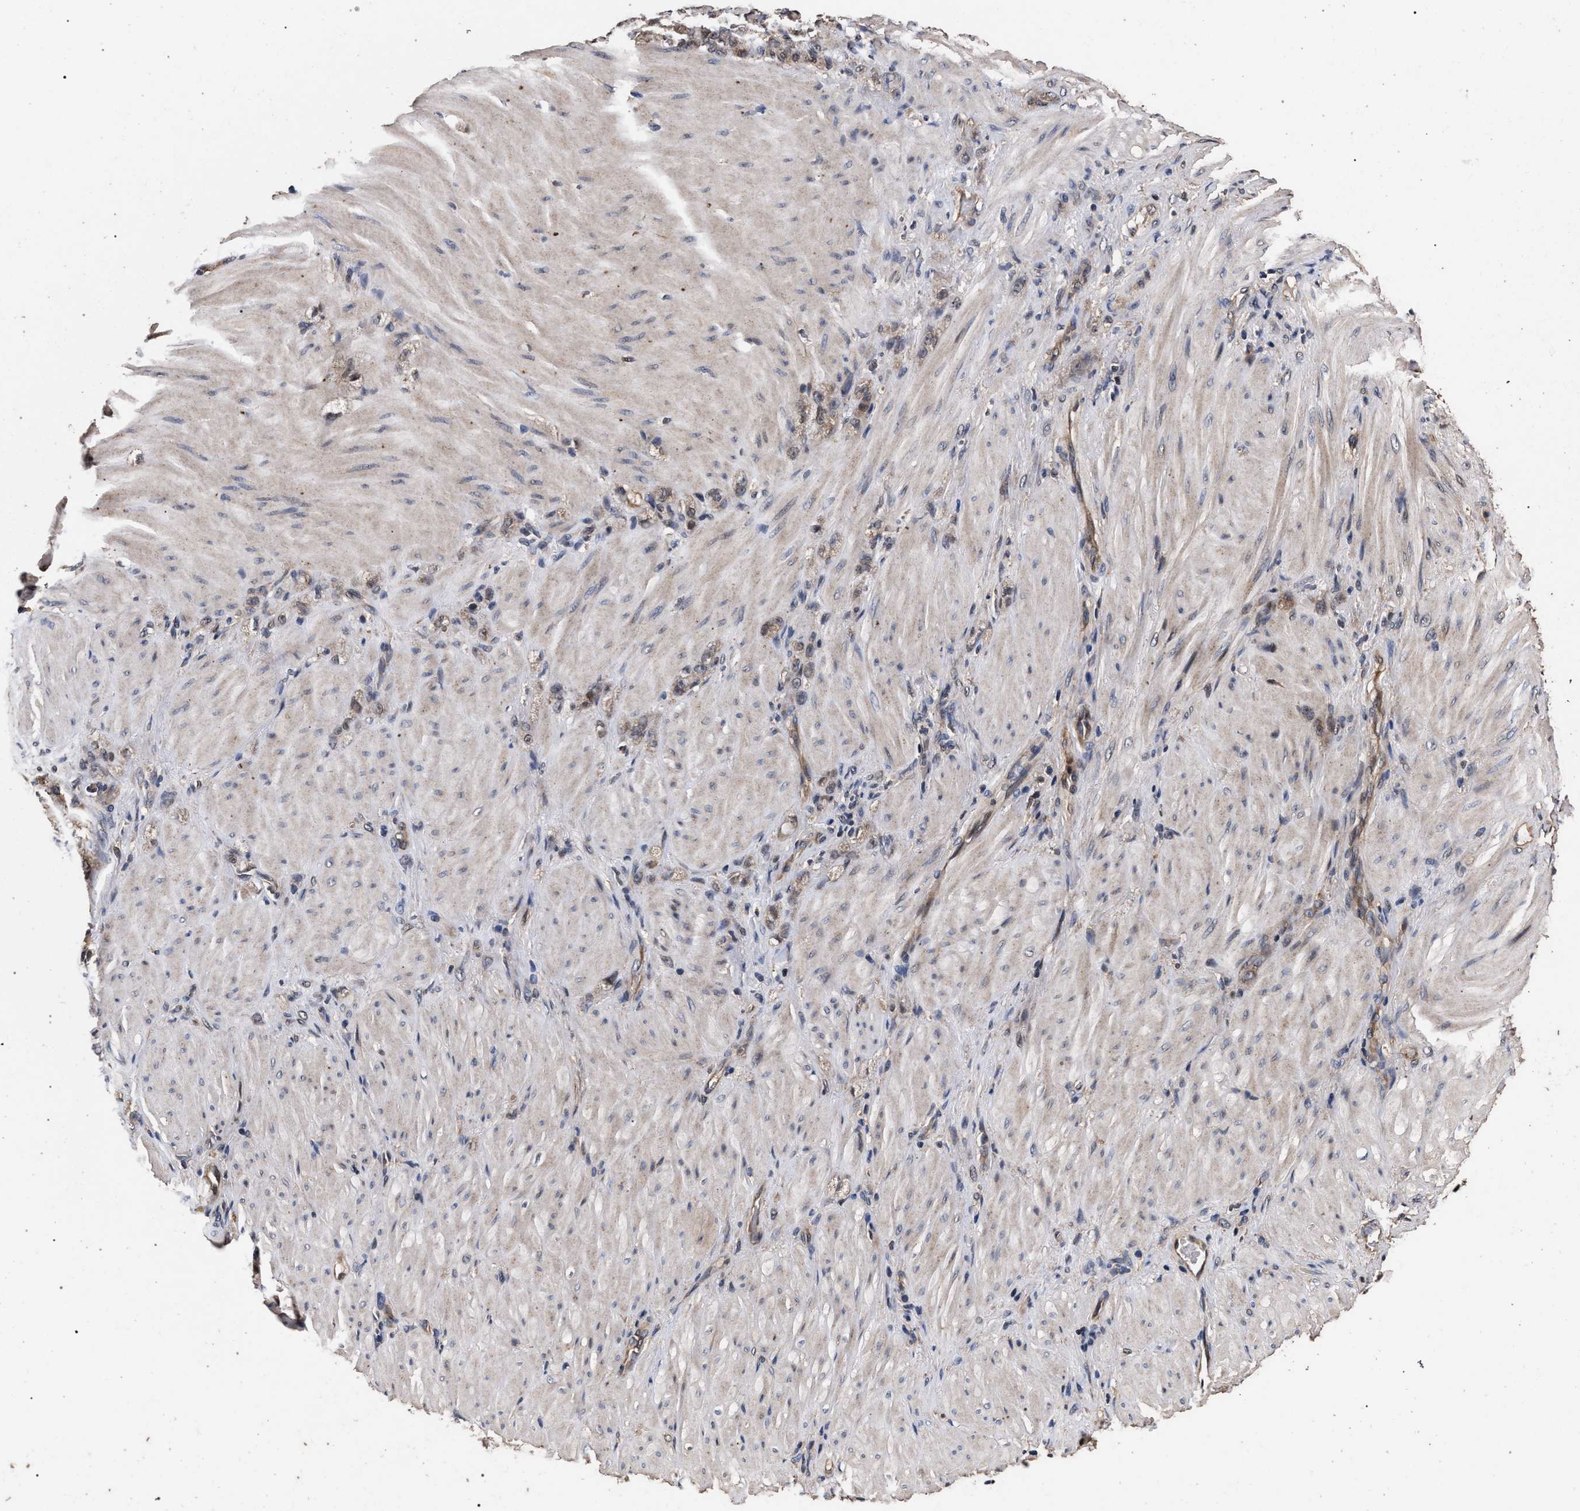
{"staining": {"intensity": "weak", "quantity": "25%-75%", "location": "cytoplasmic/membranous,nuclear"}, "tissue": "stomach cancer", "cell_type": "Tumor cells", "image_type": "cancer", "snomed": [{"axis": "morphology", "description": "Normal tissue, NOS"}, {"axis": "morphology", "description": "Adenocarcinoma, NOS"}, {"axis": "topography", "description": "Stomach"}], "caption": "Immunohistochemical staining of human stomach adenocarcinoma displays low levels of weak cytoplasmic/membranous and nuclear protein expression in about 25%-75% of tumor cells.", "gene": "ACOX1", "patient": {"sex": "male", "age": 82}}